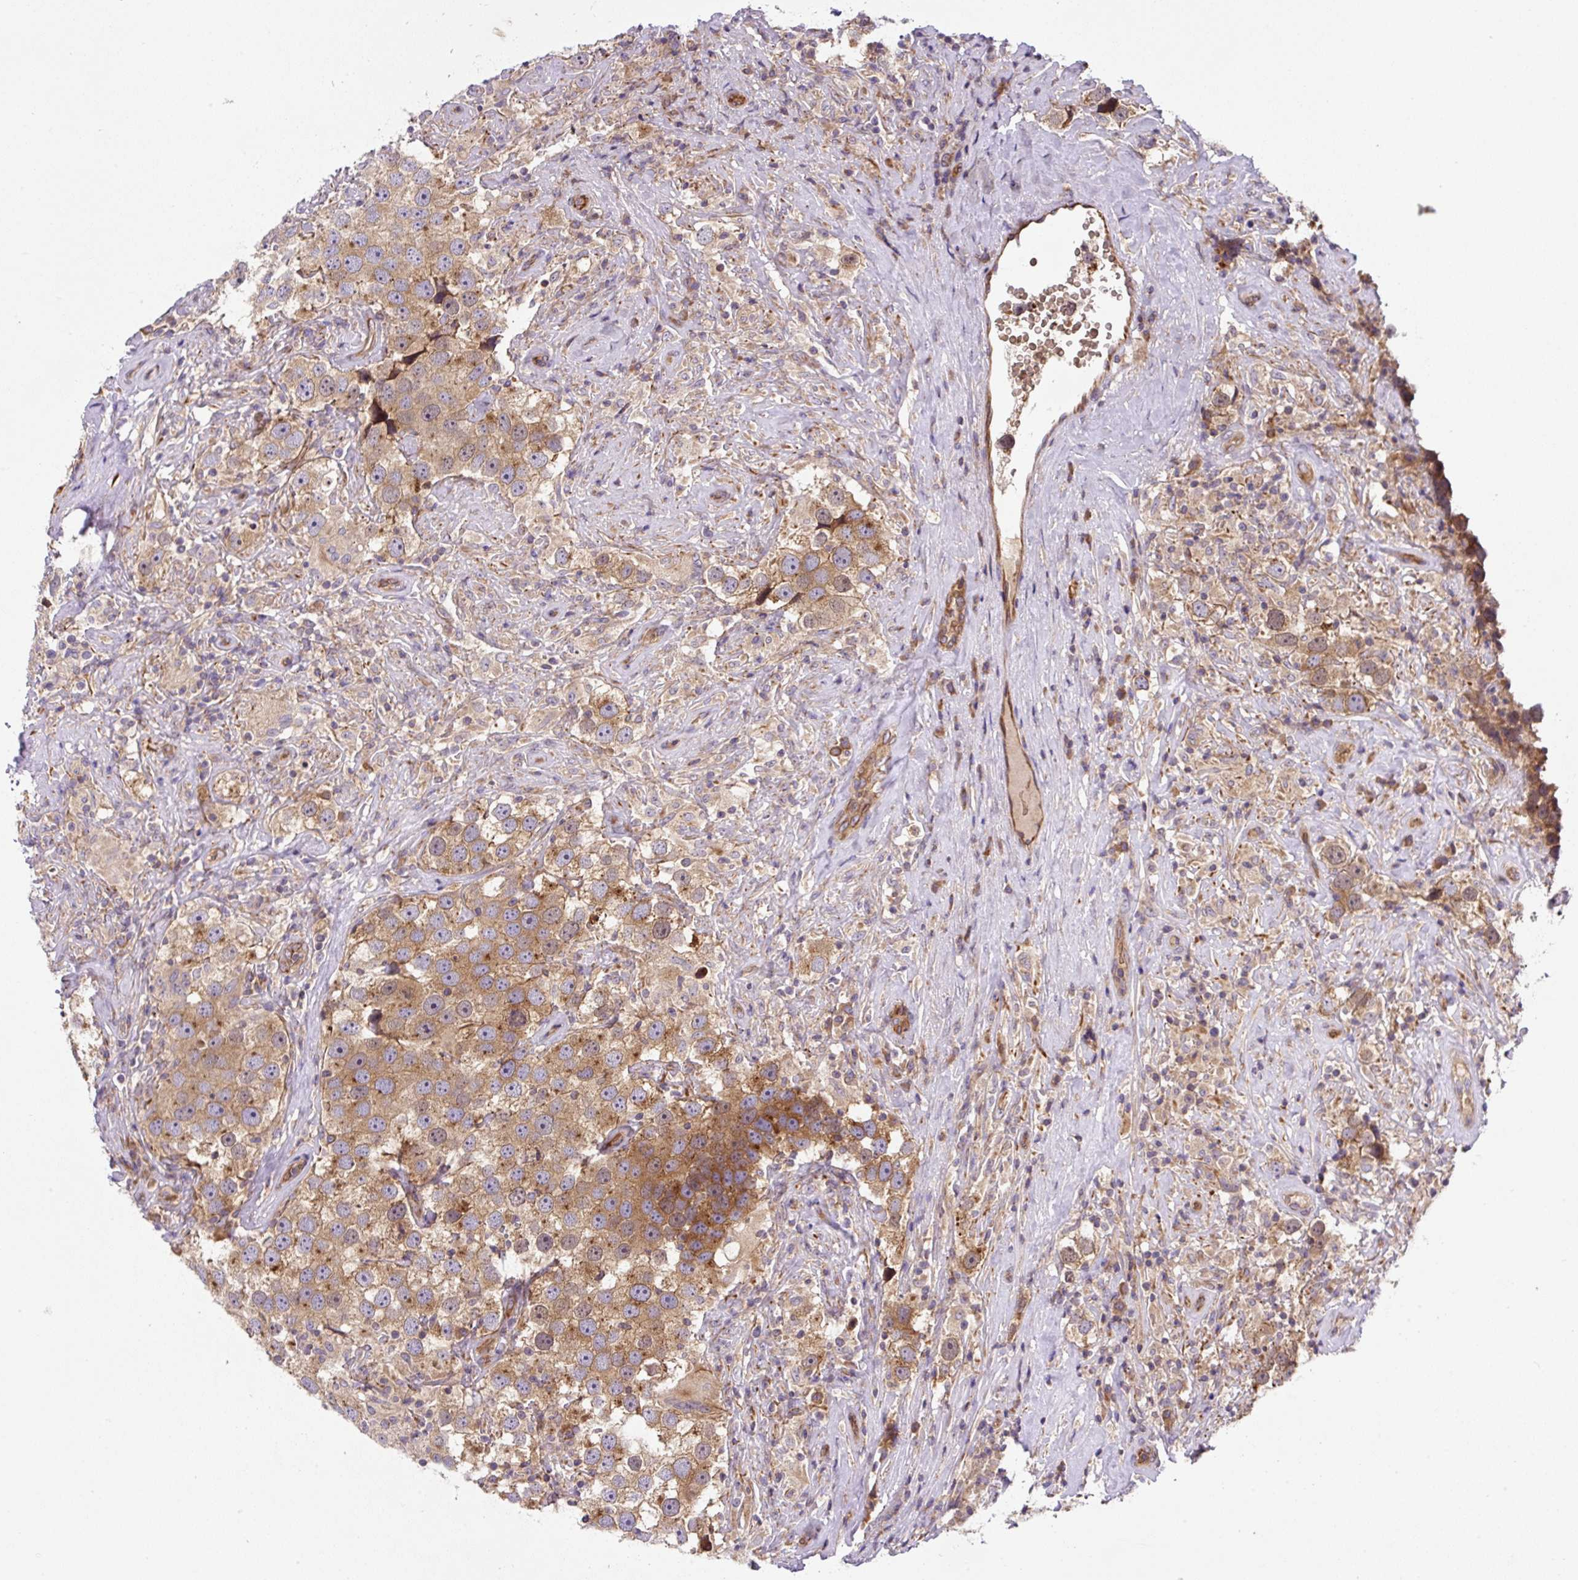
{"staining": {"intensity": "moderate", "quantity": ">75%", "location": "cytoplasmic/membranous"}, "tissue": "testis cancer", "cell_type": "Tumor cells", "image_type": "cancer", "snomed": [{"axis": "morphology", "description": "Seminoma, NOS"}, {"axis": "topography", "description": "Testis"}], "caption": "DAB (3,3'-diaminobenzidine) immunohistochemical staining of seminoma (testis) shows moderate cytoplasmic/membranous protein positivity in about >75% of tumor cells.", "gene": "APOBEC3D", "patient": {"sex": "male", "age": 49}}